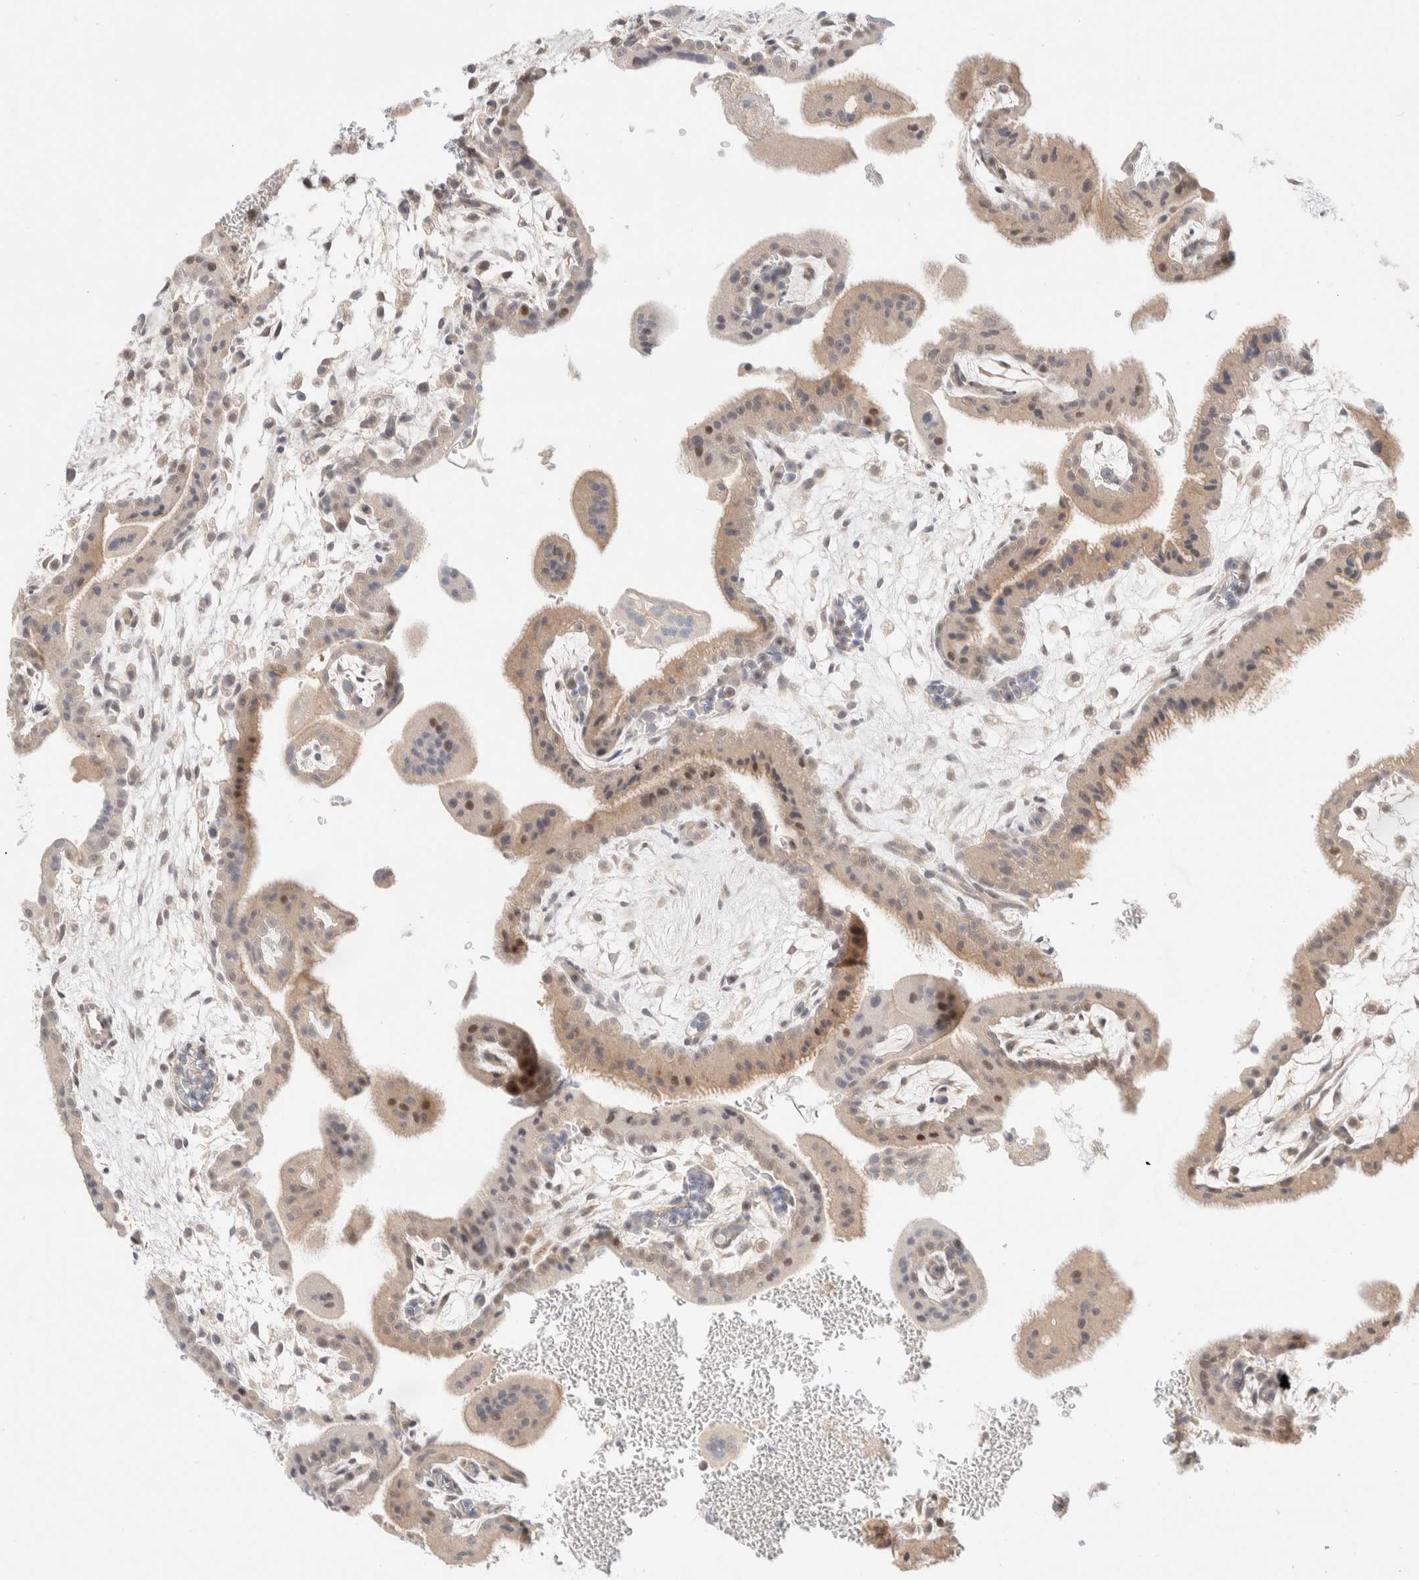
{"staining": {"intensity": "weak", "quantity": "25%-75%", "location": "cytoplasmic/membranous"}, "tissue": "placenta", "cell_type": "Decidual cells", "image_type": "normal", "snomed": [{"axis": "morphology", "description": "Normal tissue, NOS"}, {"axis": "topography", "description": "Placenta"}], "caption": "Brown immunohistochemical staining in benign human placenta reveals weak cytoplasmic/membranous positivity in approximately 25%-75% of decidual cells.", "gene": "CHKA", "patient": {"sex": "female", "age": 35}}